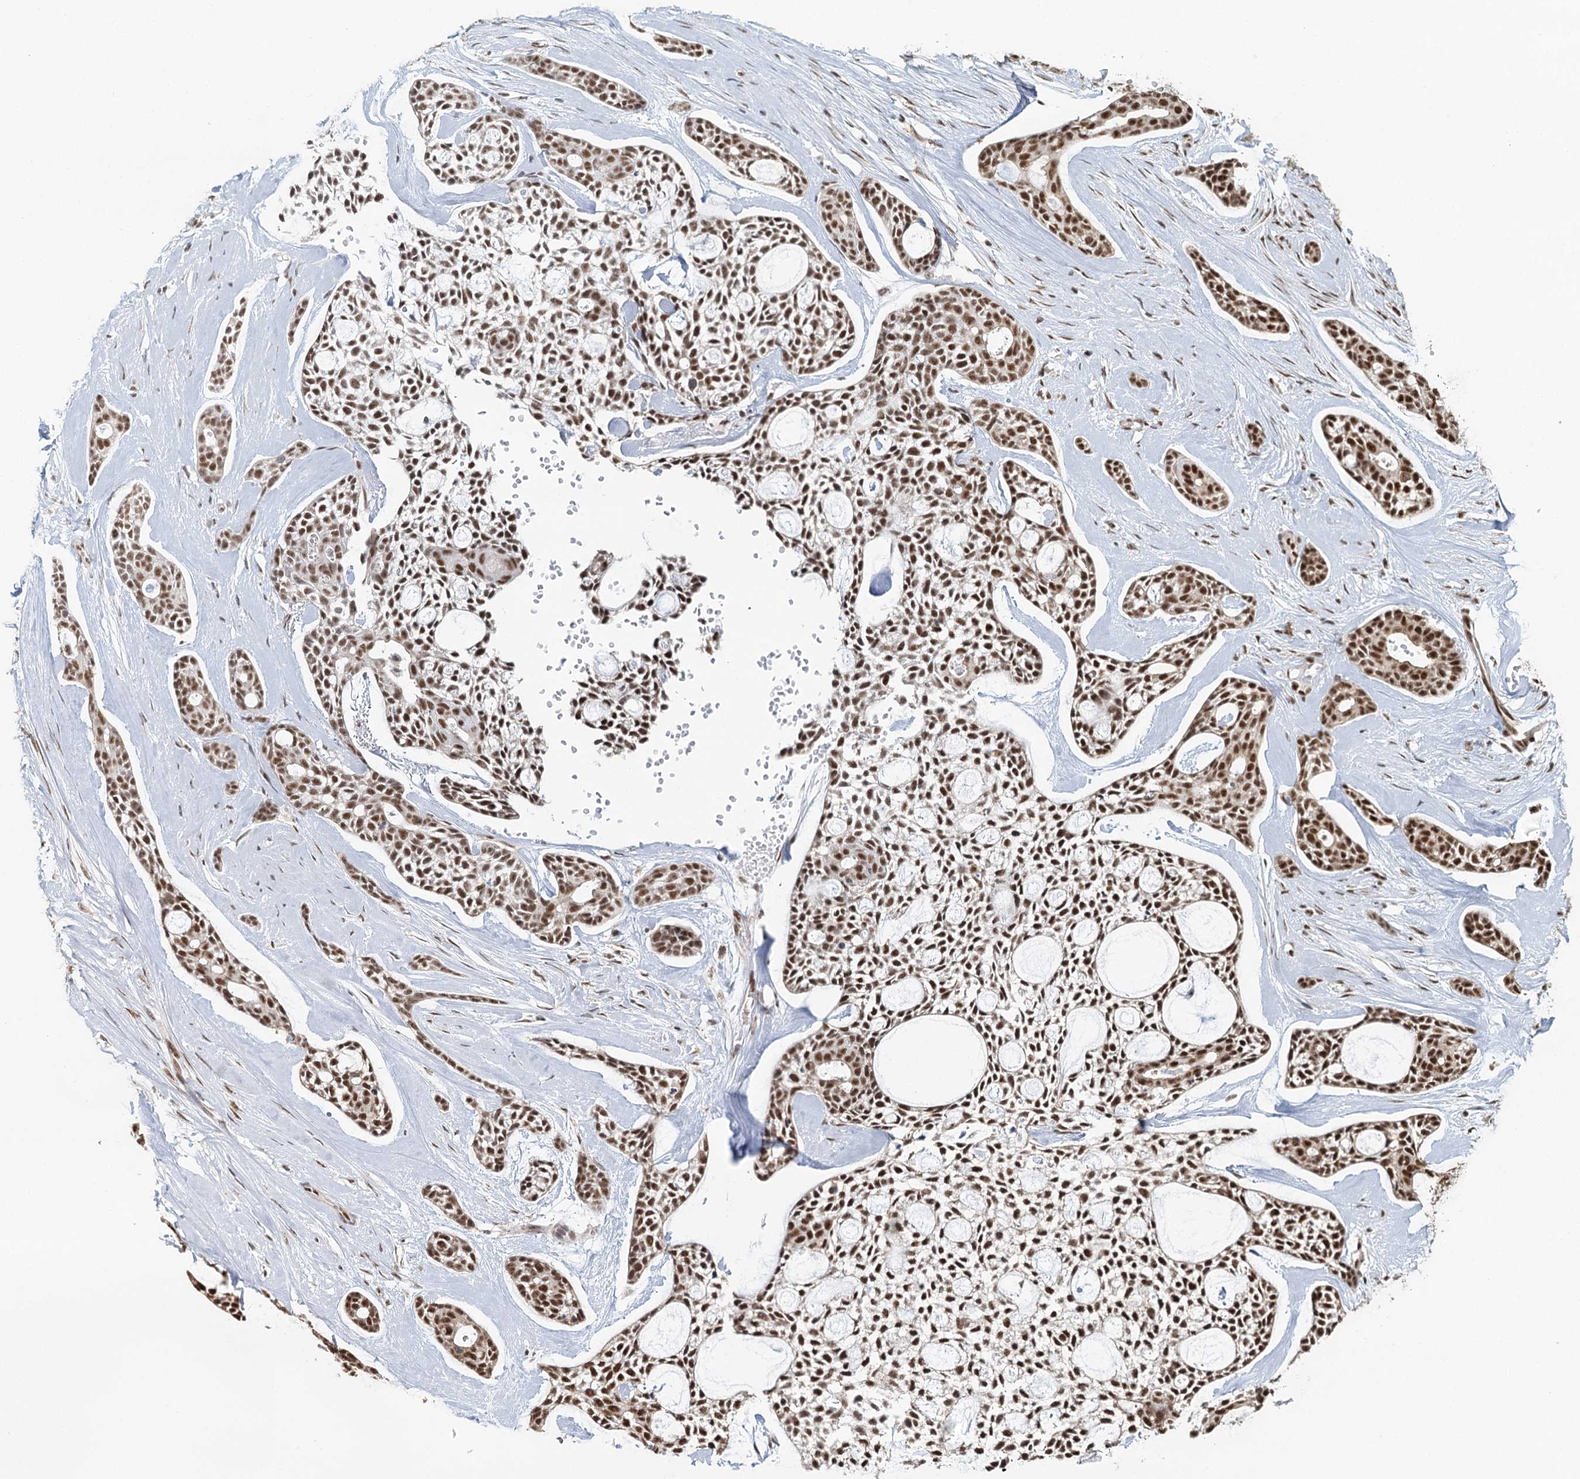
{"staining": {"intensity": "strong", "quantity": ">75%", "location": "nuclear"}, "tissue": "head and neck cancer", "cell_type": "Tumor cells", "image_type": "cancer", "snomed": [{"axis": "morphology", "description": "Adenocarcinoma, NOS"}, {"axis": "topography", "description": "Subcutis"}, {"axis": "topography", "description": "Head-Neck"}], "caption": "Human head and neck adenocarcinoma stained for a protein (brown) demonstrates strong nuclear positive staining in approximately >75% of tumor cells.", "gene": "GPALPP1", "patient": {"sex": "female", "age": 73}}